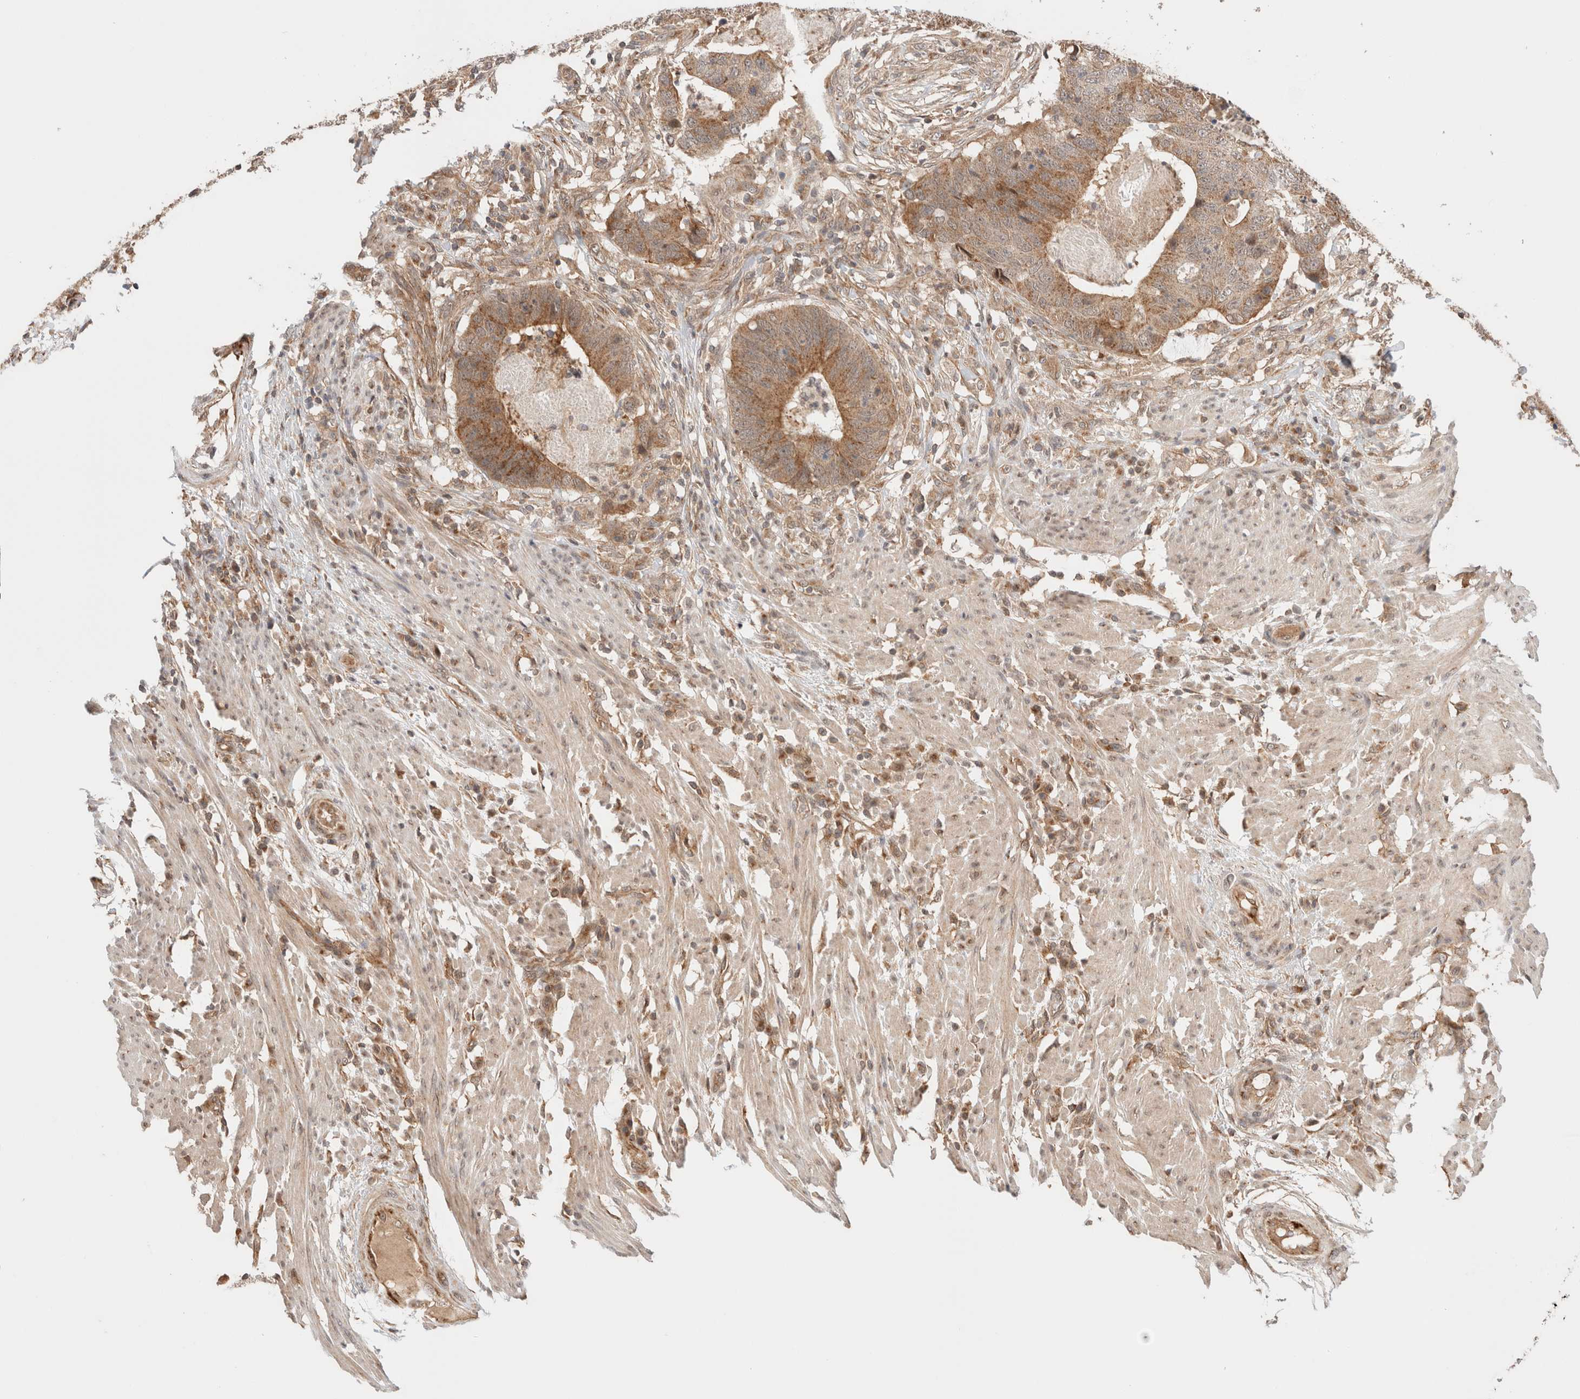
{"staining": {"intensity": "moderate", "quantity": ">75%", "location": "cytoplasmic/membranous"}, "tissue": "colorectal cancer", "cell_type": "Tumor cells", "image_type": "cancer", "snomed": [{"axis": "morphology", "description": "Adenocarcinoma, NOS"}, {"axis": "topography", "description": "Colon"}], "caption": "The immunohistochemical stain highlights moderate cytoplasmic/membranous staining in tumor cells of adenocarcinoma (colorectal) tissue. Nuclei are stained in blue.", "gene": "SIKE1", "patient": {"sex": "male", "age": 56}}